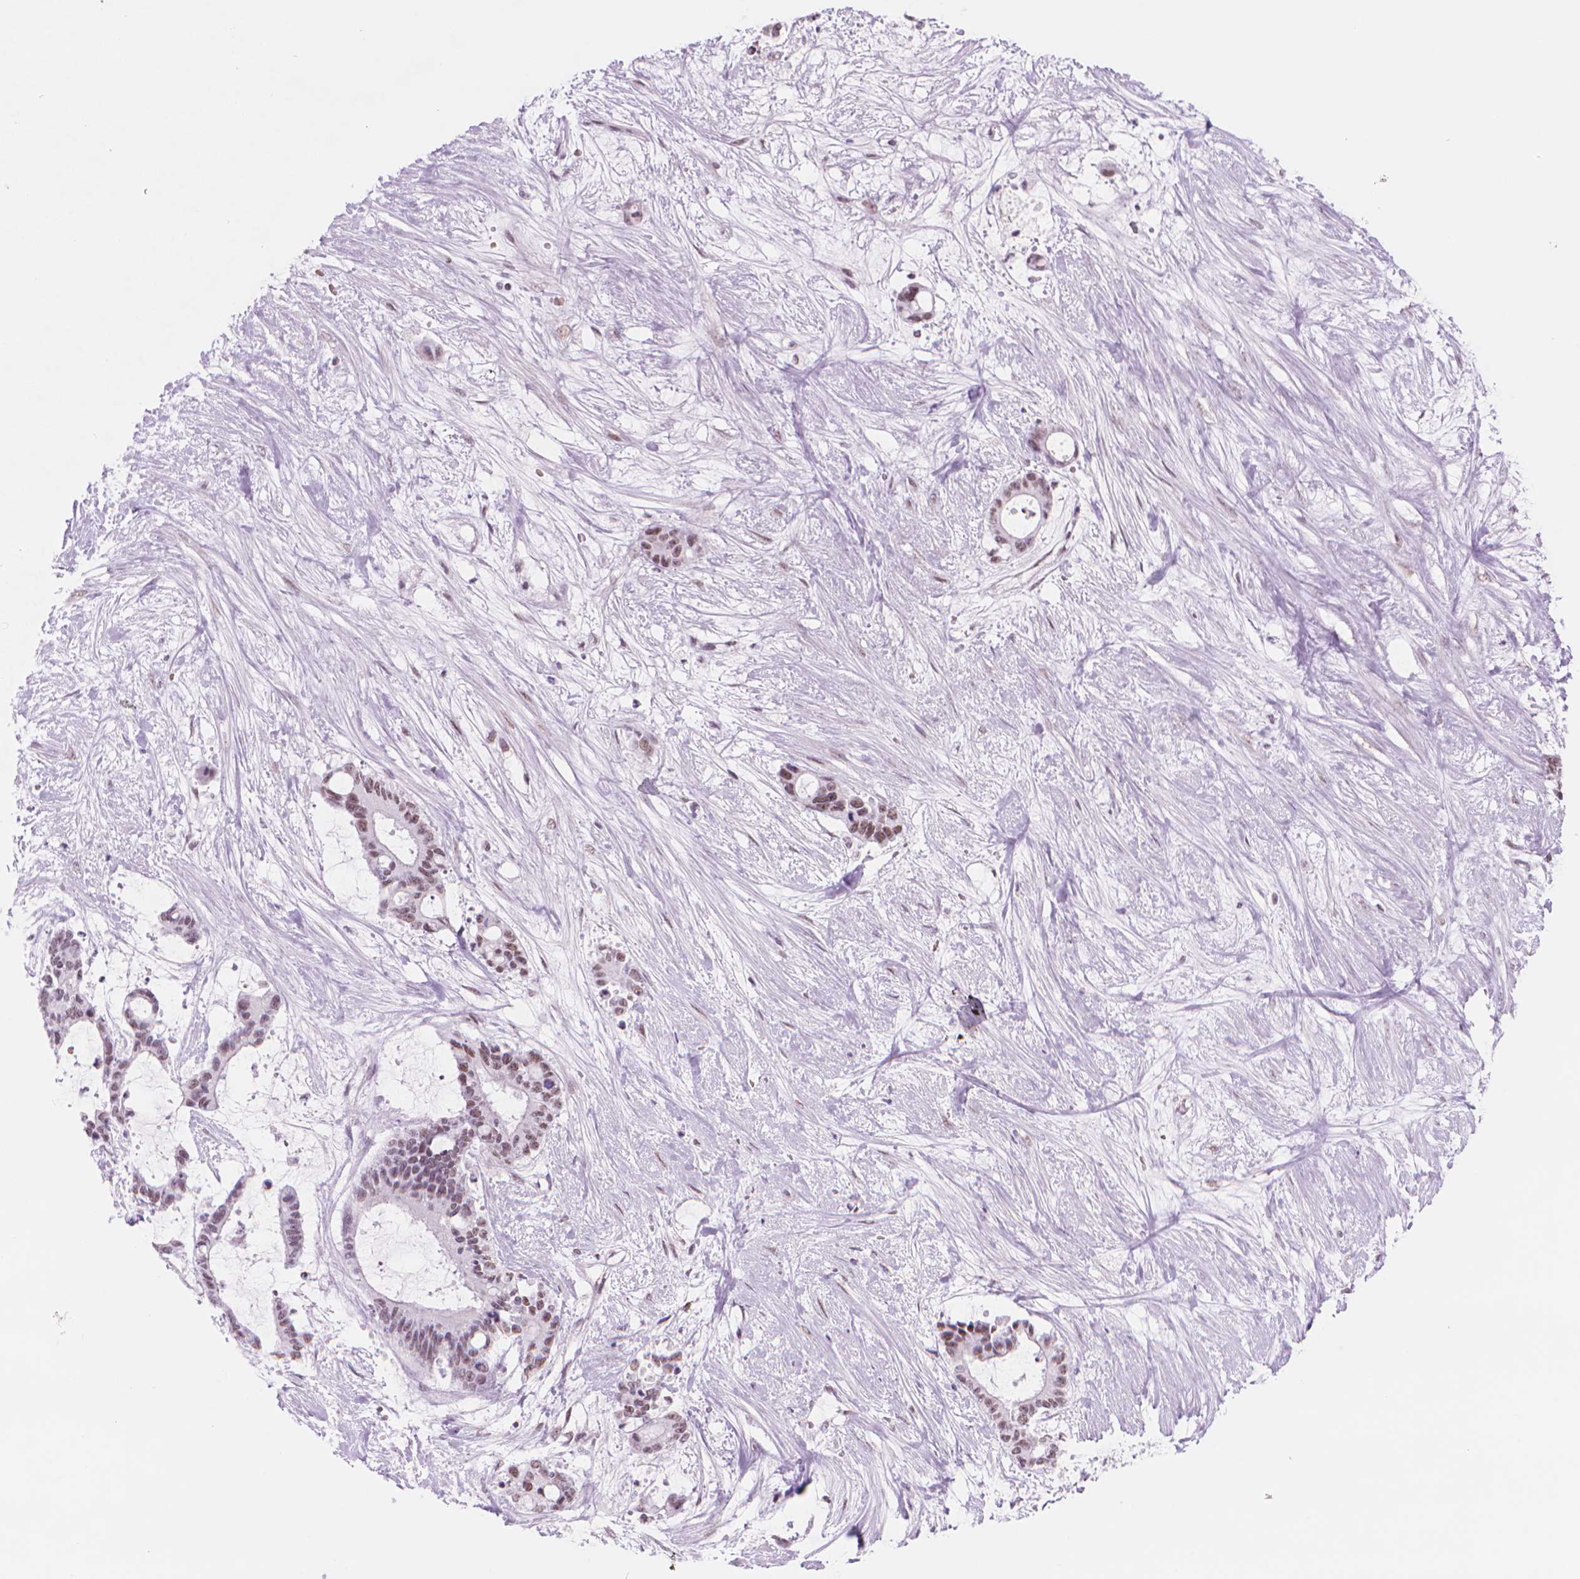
{"staining": {"intensity": "moderate", "quantity": "25%-75%", "location": "nuclear"}, "tissue": "liver cancer", "cell_type": "Tumor cells", "image_type": "cancer", "snomed": [{"axis": "morphology", "description": "Normal tissue, NOS"}, {"axis": "morphology", "description": "Cholangiocarcinoma"}, {"axis": "topography", "description": "Liver"}, {"axis": "topography", "description": "Peripheral nerve tissue"}], "caption": "Moderate nuclear expression for a protein is seen in about 25%-75% of tumor cells of liver cancer using immunohistochemistry (IHC).", "gene": "POLR3D", "patient": {"sex": "female", "age": 73}}